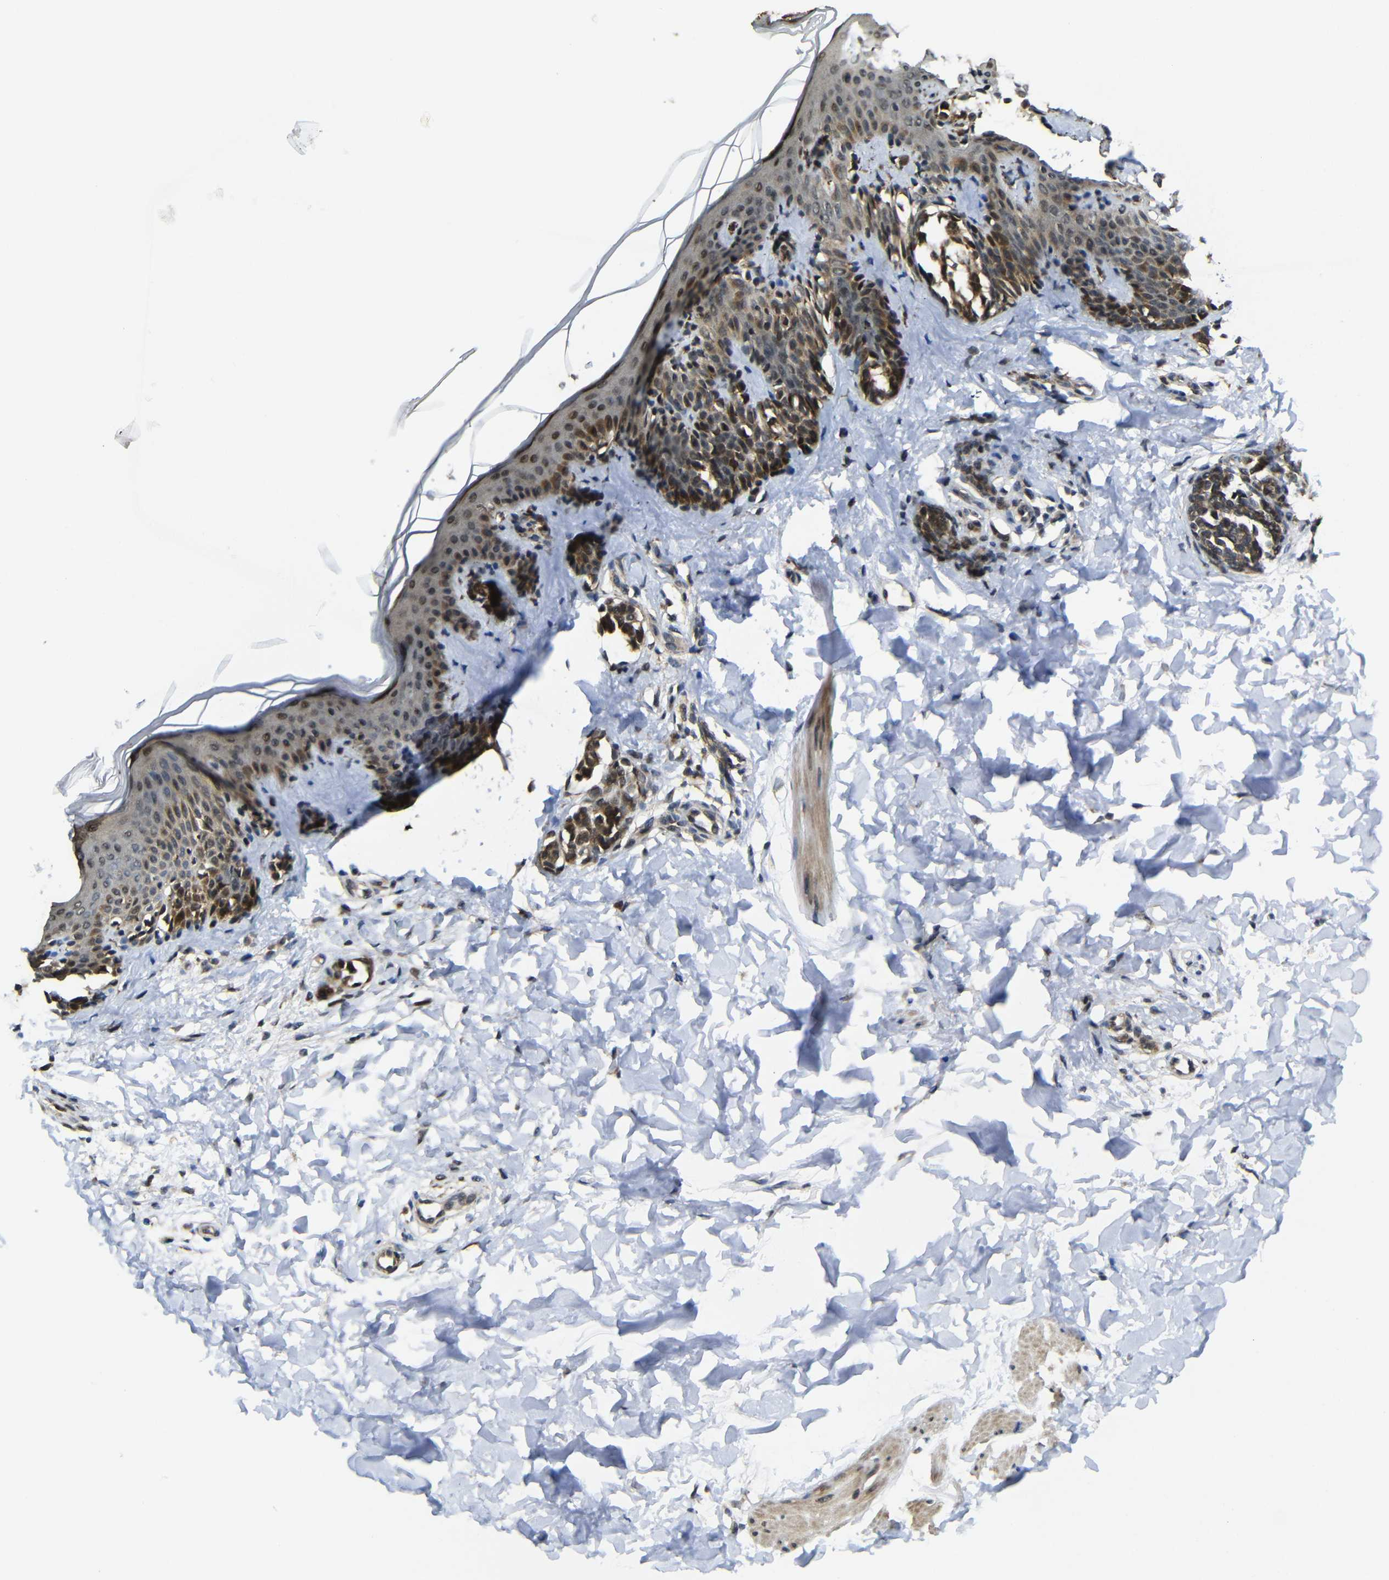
{"staining": {"intensity": "moderate", "quantity": ">75%", "location": "nuclear"}, "tissue": "skin", "cell_type": "Fibroblasts", "image_type": "normal", "snomed": [{"axis": "morphology", "description": "Normal tissue, NOS"}, {"axis": "topography", "description": "Skin"}], "caption": "Protein staining by immunohistochemistry (IHC) exhibits moderate nuclear expression in about >75% of fibroblasts in normal skin.", "gene": "FAM172A", "patient": {"sex": "male", "age": 16}}